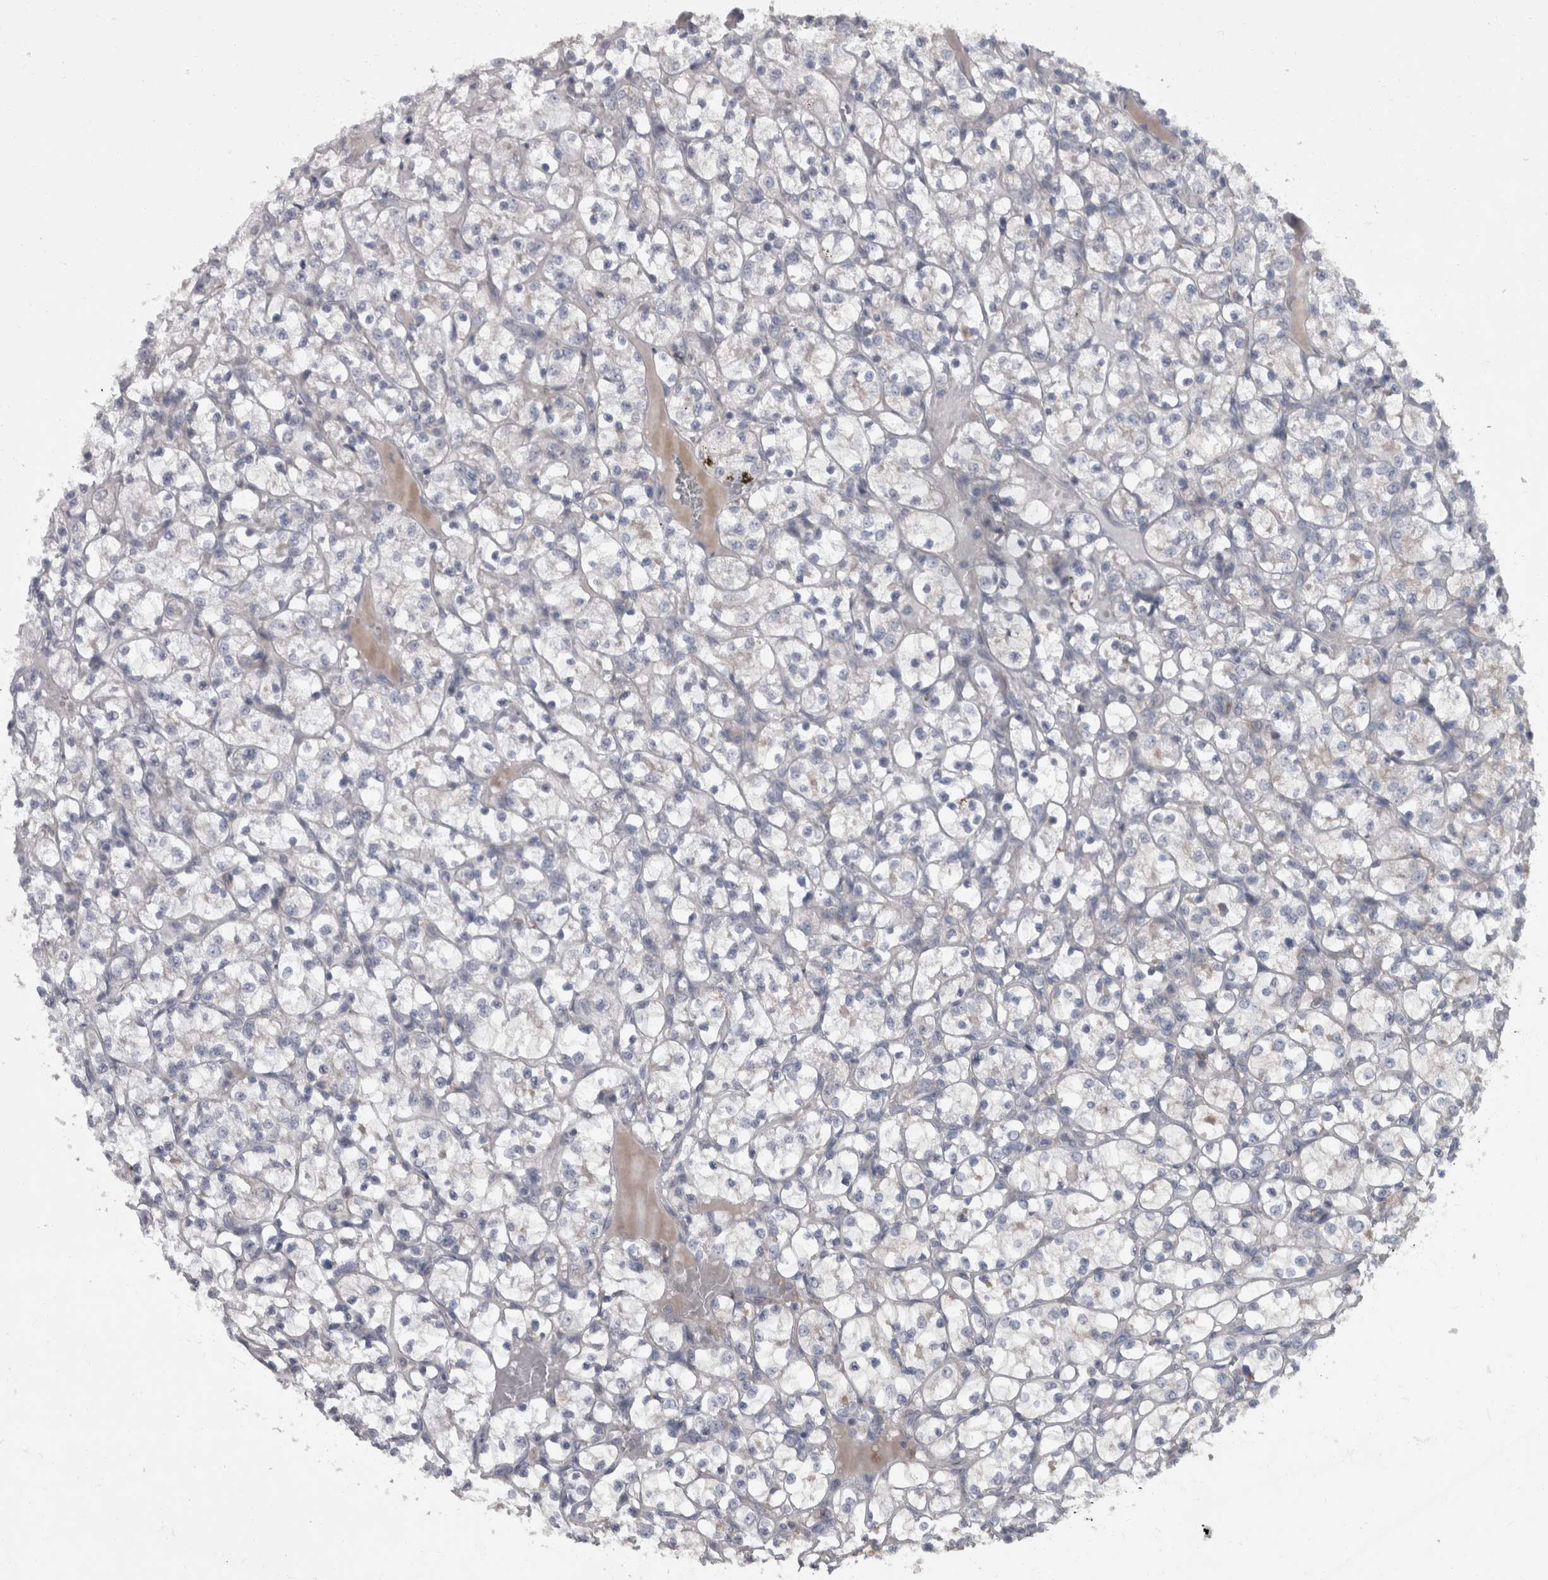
{"staining": {"intensity": "negative", "quantity": "none", "location": "none"}, "tissue": "renal cancer", "cell_type": "Tumor cells", "image_type": "cancer", "snomed": [{"axis": "morphology", "description": "Adenocarcinoma, NOS"}, {"axis": "topography", "description": "Kidney"}], "caption": "The photomicrograph demonstrates no staining of tumor cells in adenocarcinoma (renal).", "gene": "CDC42BPG", "patient": {"sex": "female", "age": 69}}